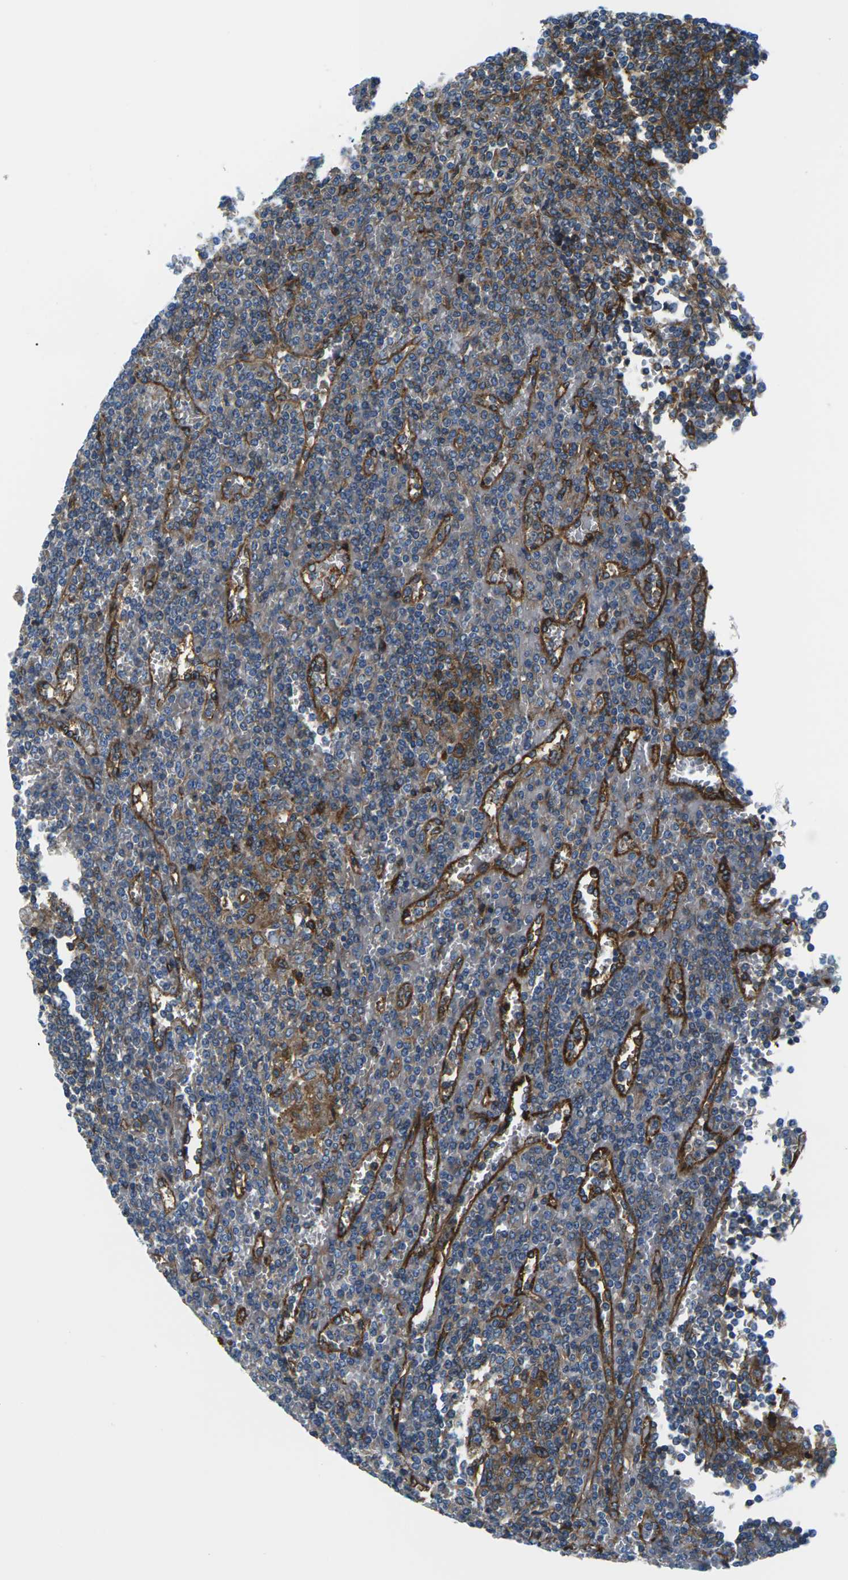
{"staining": {"intensity": "strong", "quantity": "<25%", "location": "cytoplasmic/membranous"}, "tissue": "lymphoma", "cell_type": "Tumor cells", "image_type": "cancer", "snomed": [{"axis": "morphology", "description": "Malignant lymphoma, non-Hodgkin's type, Low grade"}, {"axis": "topography", "description": "Spleen"}], "caption": "High-power microscopy captured an IHC image of lymphoma, revealing strong cytoplasmic/membranous expression in approximately <25% of tumor cells.", "gene": "SOCS4", "patient": {"sex": "female", "age": 19}}